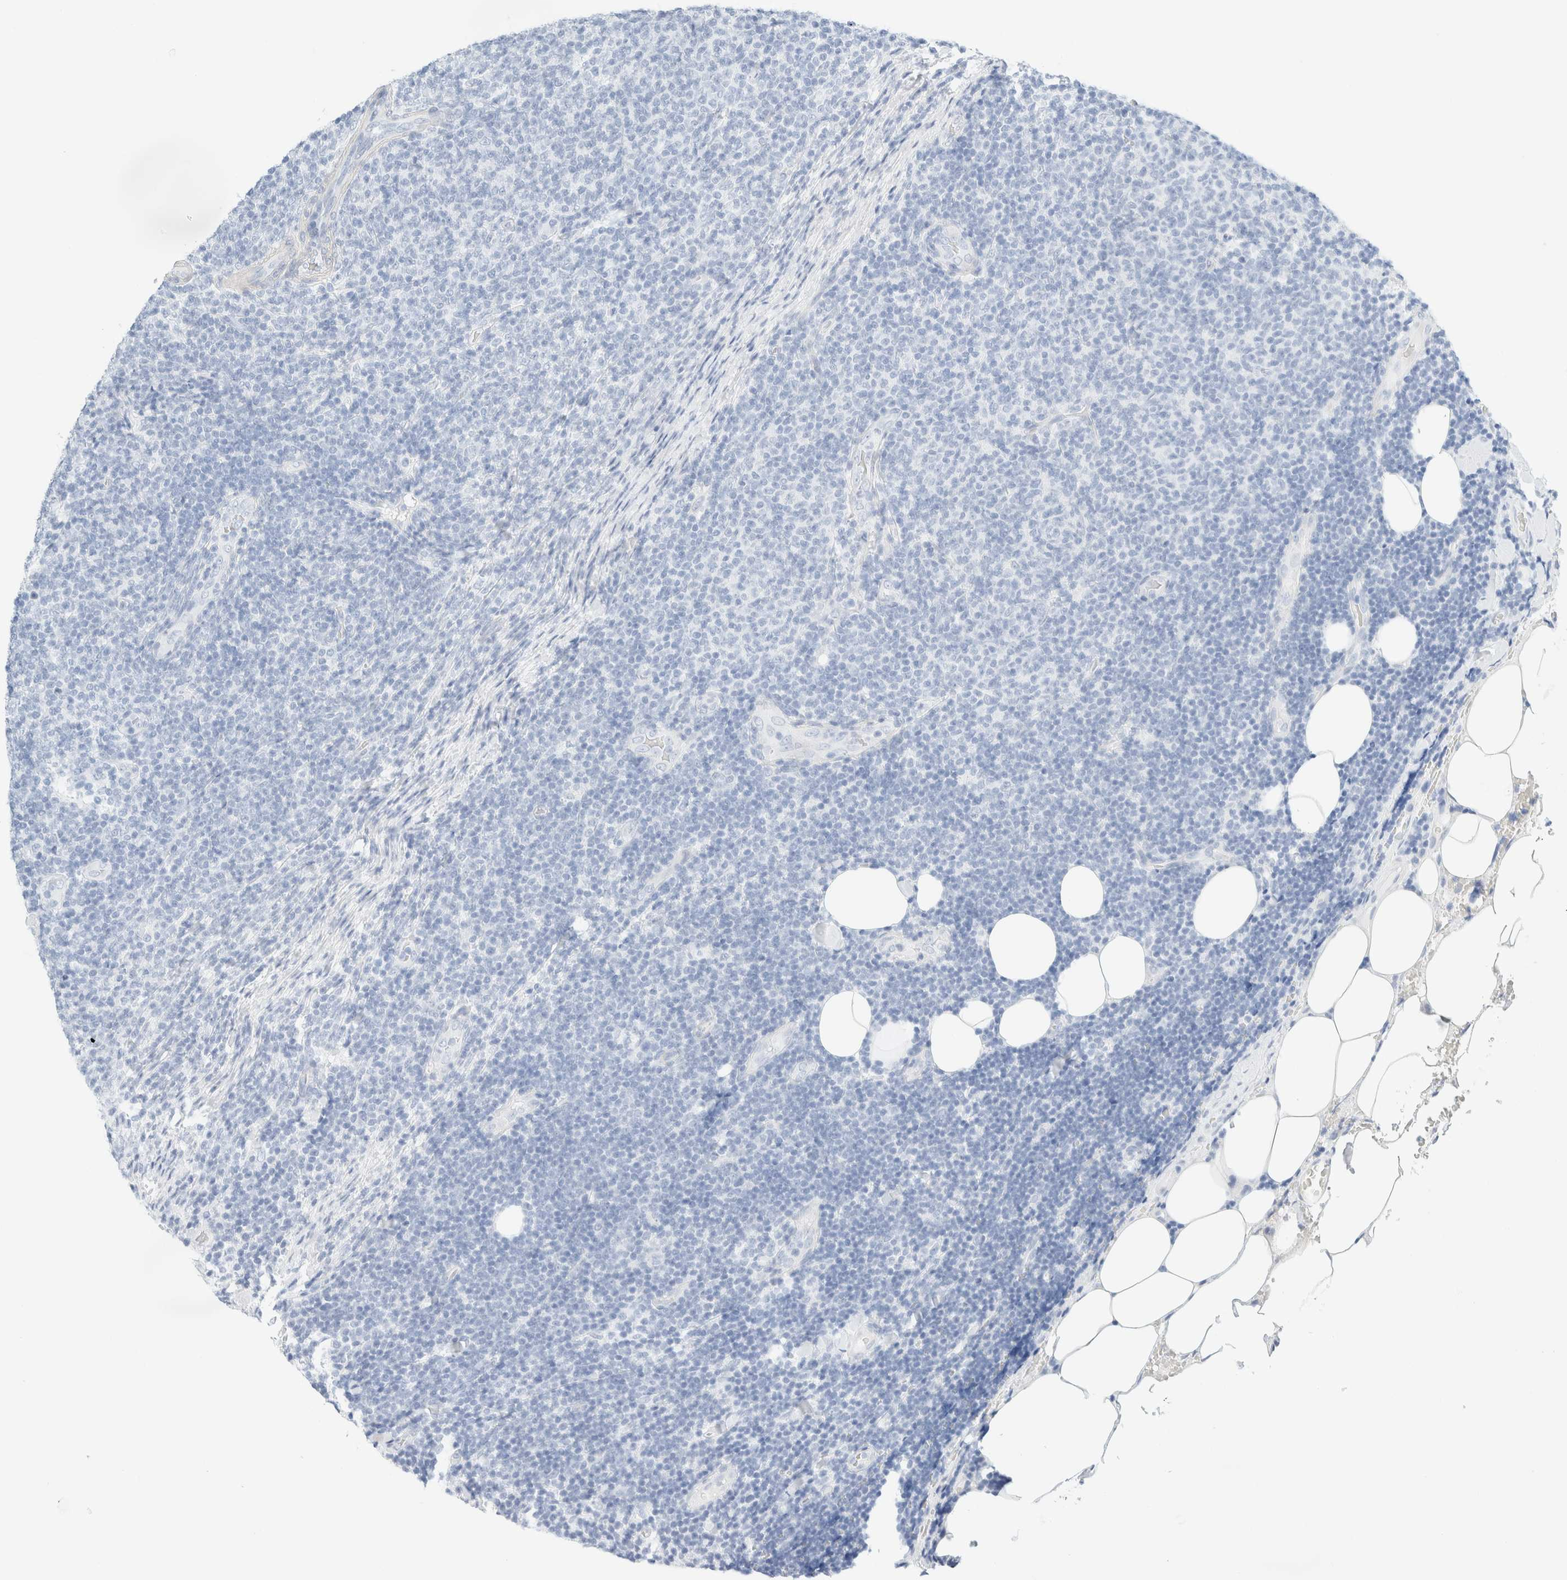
{"staining": {"intensity": "negative", "quantity": "none", "location": "none"}, "tissue": "lymphoma", "cell_type": "Tumor cells", "image_type": "cancer", "snomed": [{"axis": "morphology", "description": "Malignant lymphoma, non-Hodgkin's type, Low grade"}, {"axis": "topography", "description": "Lymph node"}], "caption": "This is a image of immunohistochemistry staining of low-grade malignant lymphoma, non-Hodgkin's type, which shows no expression in tumor cells.", "gene": "DPYS", "patient": {"sex": "male", "age": 66}}